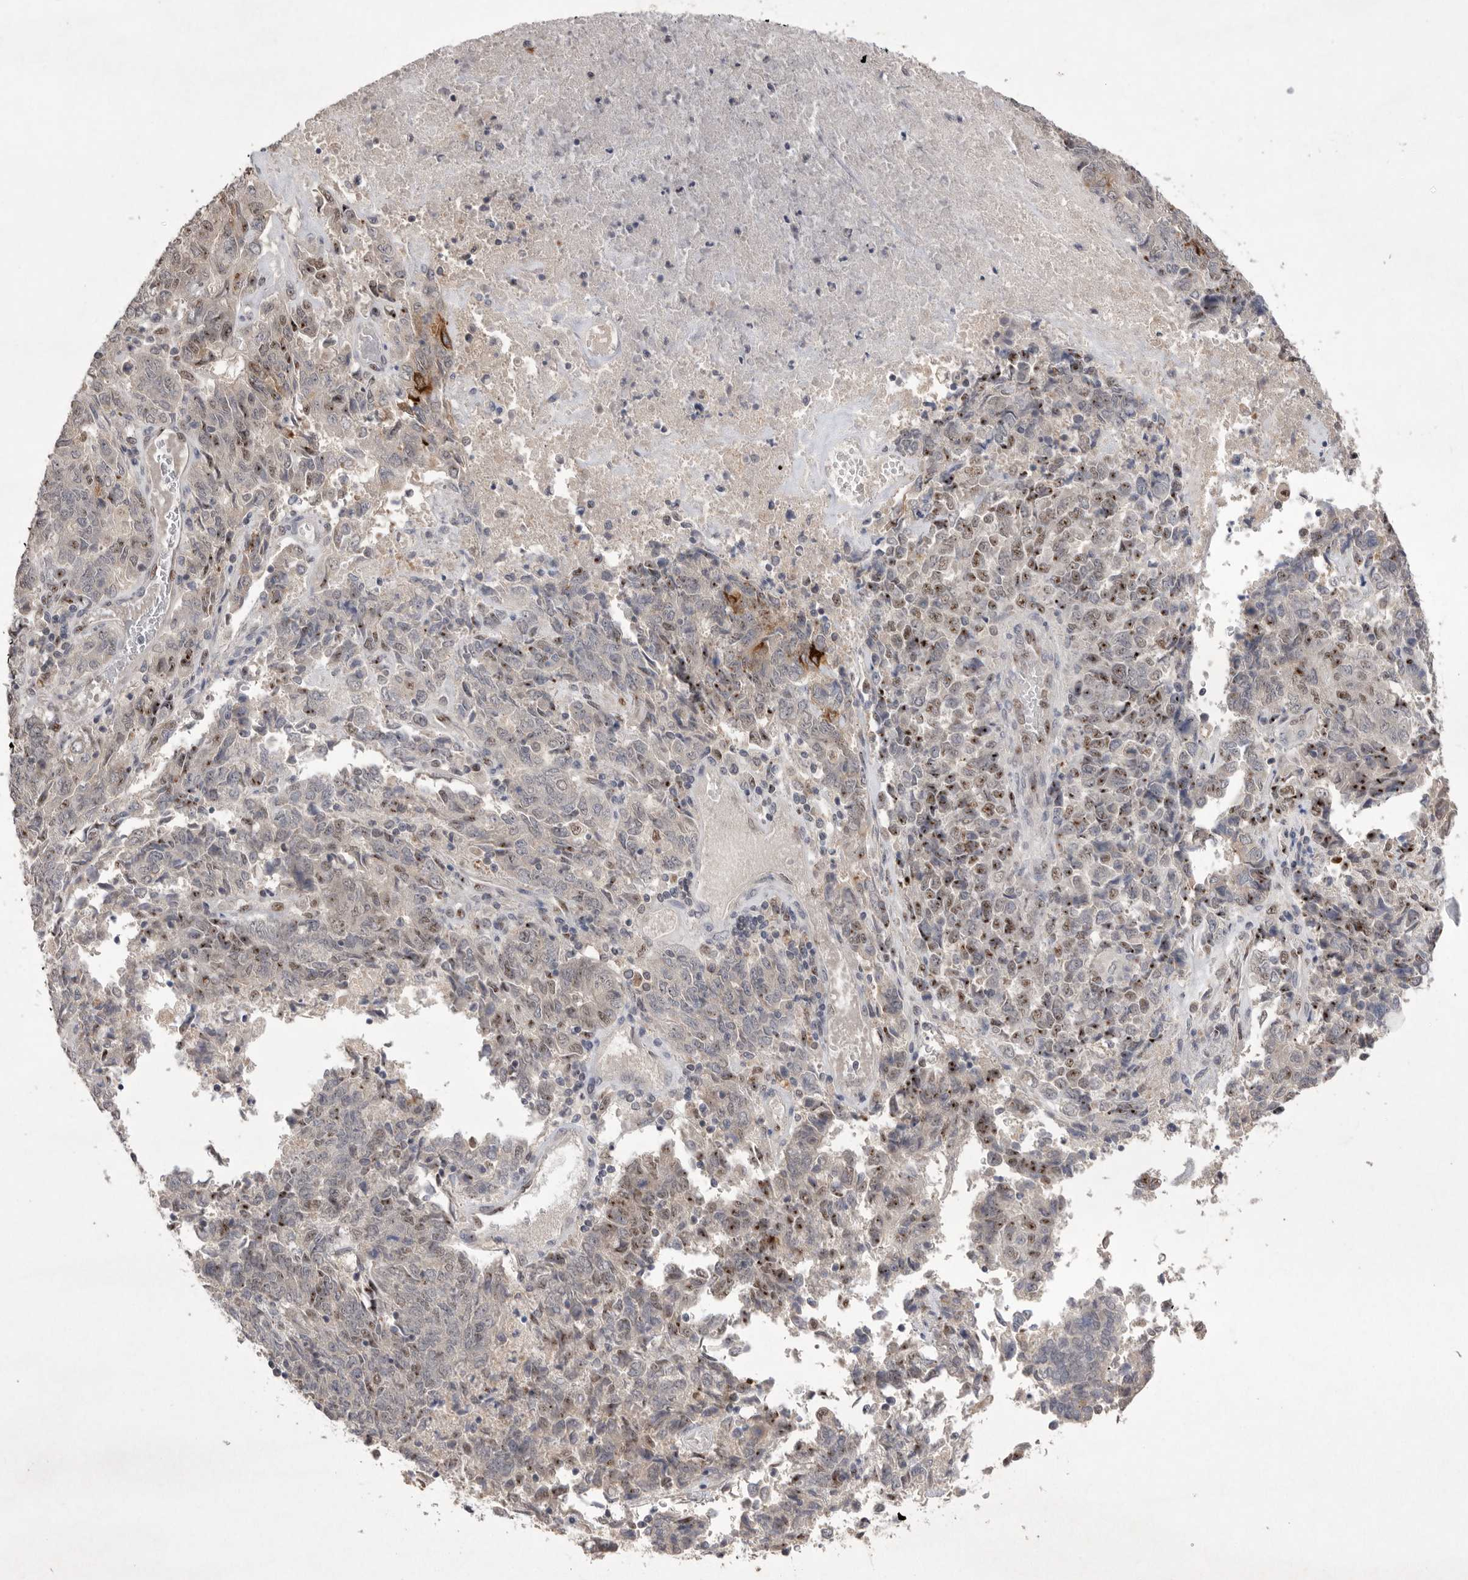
{"staining": {"intensity": "moderate", "quantity": "<25%", "location": "nuclear"}, "tissue": "endometrial cancer", "cell_type": "Tumor cells", "image_type": "cancer", "snomed": [{"axis": "morphology", "description": "Adenocarcinoma, NOS"}, {"axis": "topography", "description": "Endometrium"}], "caption": "About <25% of tumor cells in endometrial cancer (adenocarcinoma) show moderate nuclear protein staining as visualized by brown immunohistochemical staining.", "gene": "HUS1", "patient": {"sex": "female", "age": 80}}